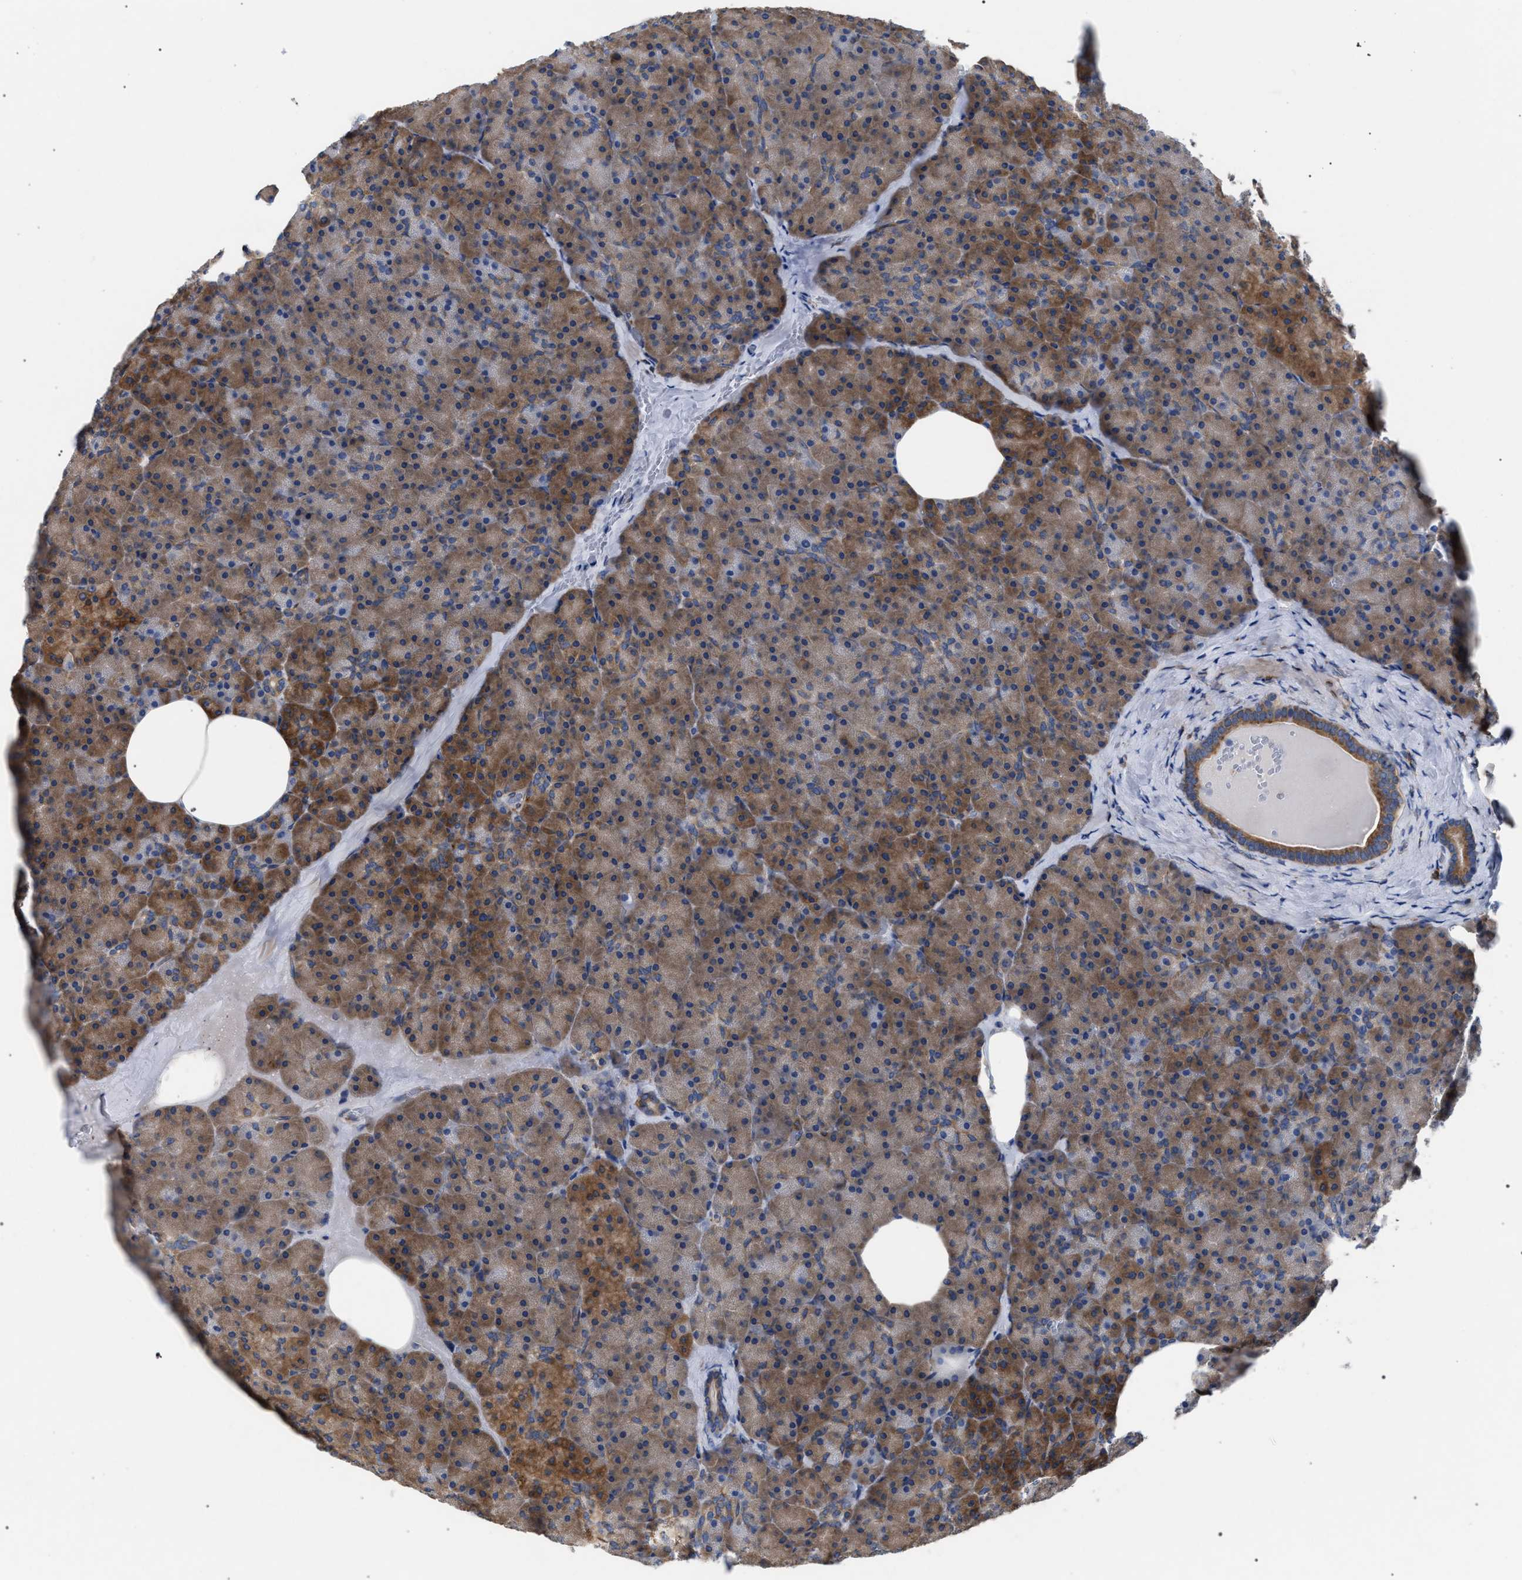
{"staining": {"intensity": "moderate", "quantity": ">75%", "location": "cytoplasmic/membranous"}, "tissue": "pancreas", "cell_type": "Exocrine glandular cells", "image_type": "normal", "snomed": [{"axis": "morphology", "description": "Normal tissue, NOS"}, {"axis": "morphology", "description": "Carcinoid, malignant, NOS"}, {"axis": "topography", "description": "Pancreas"}], "caption": "IHC histopathology image of benign pancreas: pancreas stained using immunohistochemistry exhibits medium levels of moderate protein expression localized specifically in the cytoplasmic/membranous of exocrine glandular cells, appearing as a cytoplasmic/membranous brown color.", "gene": "CDR2L", "patient": {"sex": "female", "age": 35}}